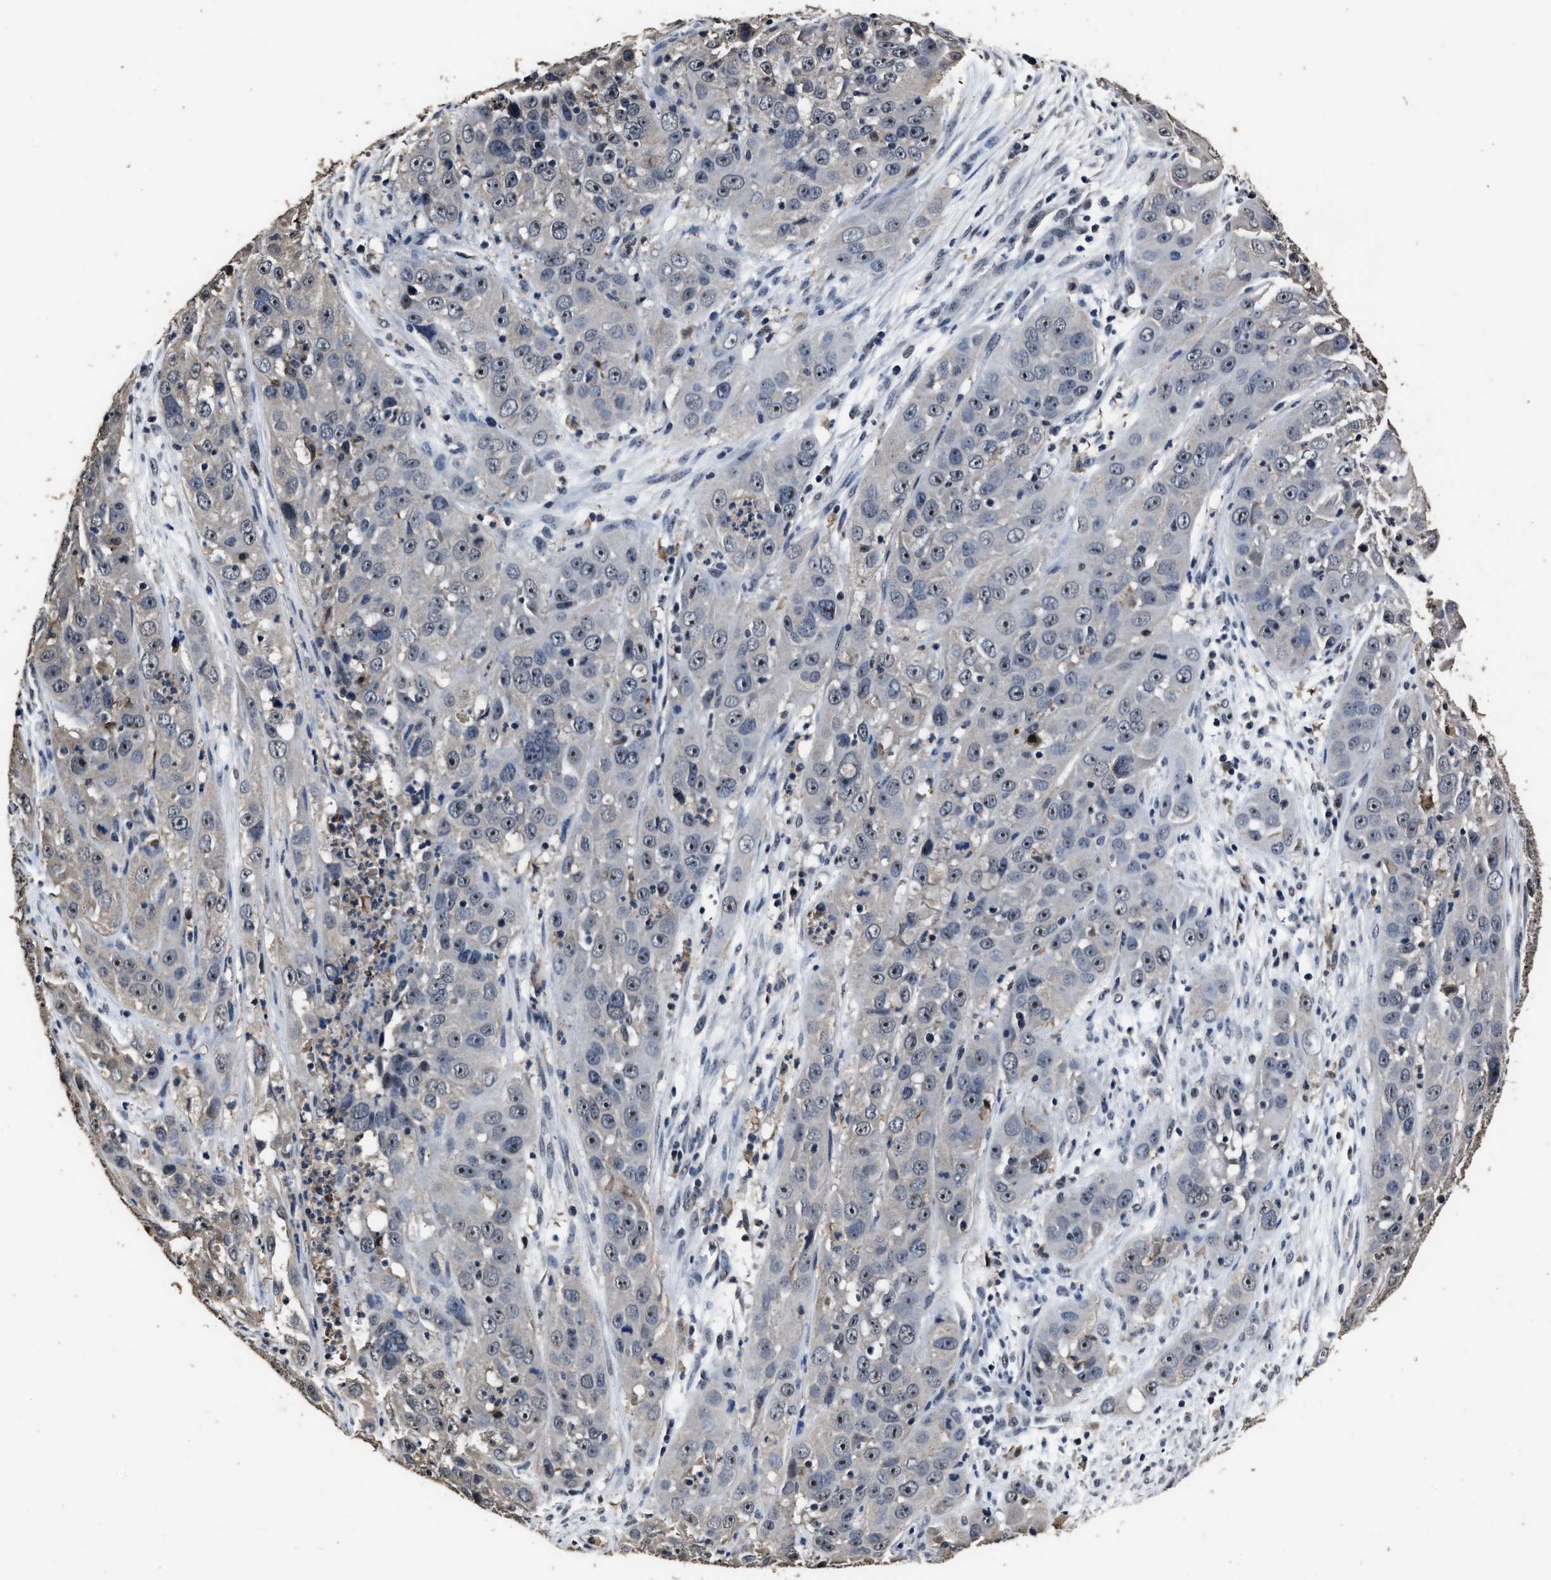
{"staining": {"intensity": "moderate", "quantity": "25%-75%", "location": "nuclear"}, "tissue": "cervical cancer", "cell_type": "Tumor cells", "image_type": "cancer", "snomed": [{"axis": "morphology", "description": "Squamous cell carcinoma, NOS"}, {"axis": "topography", "description": "Cervix"}], "caption": "Tumor cells reveal medium levels of moderate nuclear staining in approximately 25%-75% of cells in human cervical cancer. The protein of interest is stained brown, and the nuclei are stained in blue (DAB IHC with brightfield microscopy, high magnification).", "gene": "RSBN1L", "patient": {"sex": "female", "age": 32}}